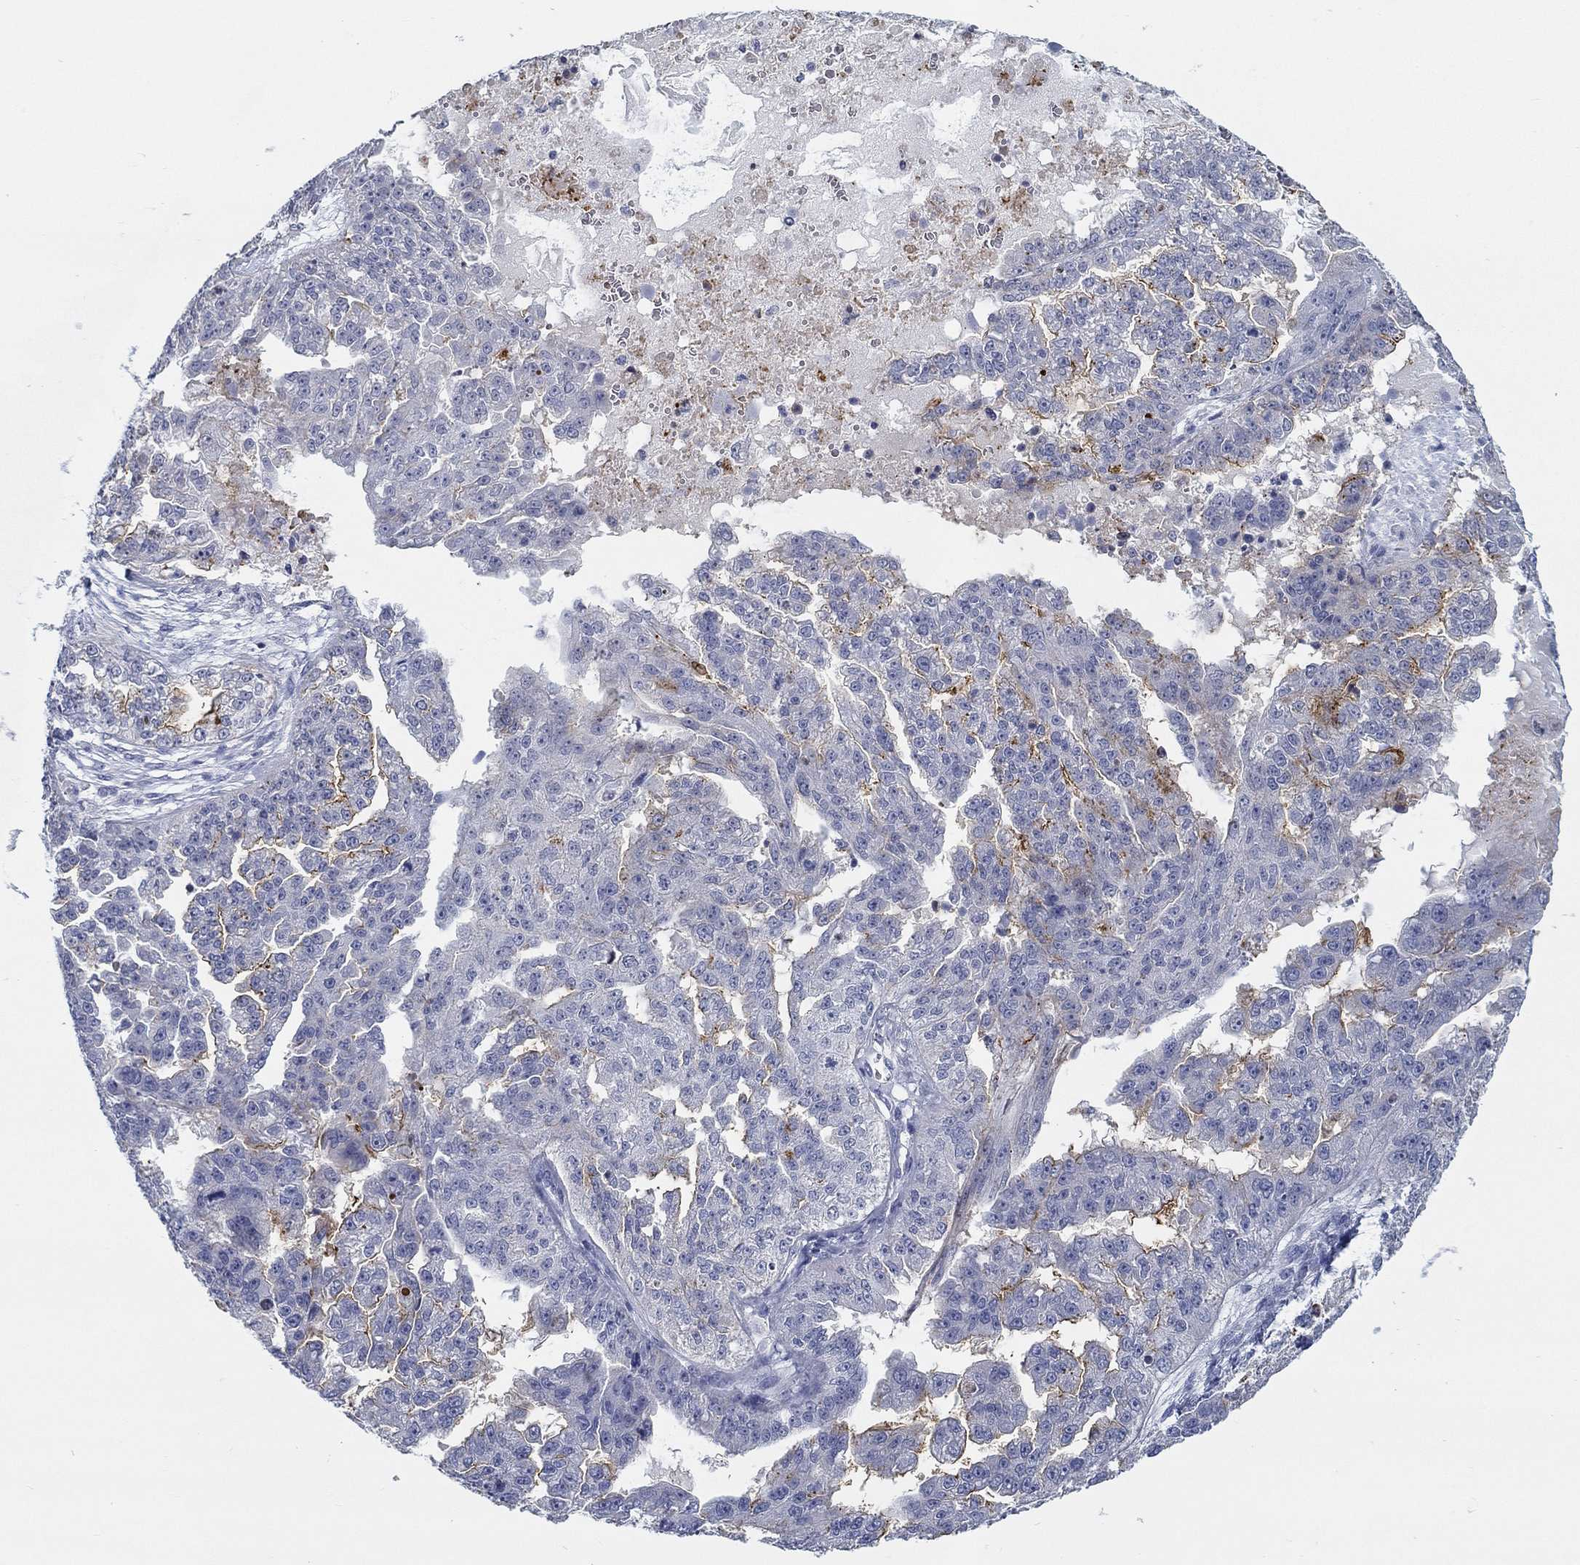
{"staining": {"intensity": "moderate", "quantity": "<25%", "location": "cytoplasmic/membranous"}, "tissue": "ovarian cancer", "cell_type": "Tumor cells", "image_type": "cancer", "snomed": [{"axis": "morphology", "description": "Cystadenocarcinoma, serous, NOS"}, {"axis": "topography", "description": "Ovary"}], "caption": "Immunohistochemistry of human ovarian serous cystadenocarcinoma exhibits low levels of moderate cytoplasmic/membranous staining in about <25% of tumor cells.", "gene": "SMIM18", "patient": {"sex": "female", "age": 58}}